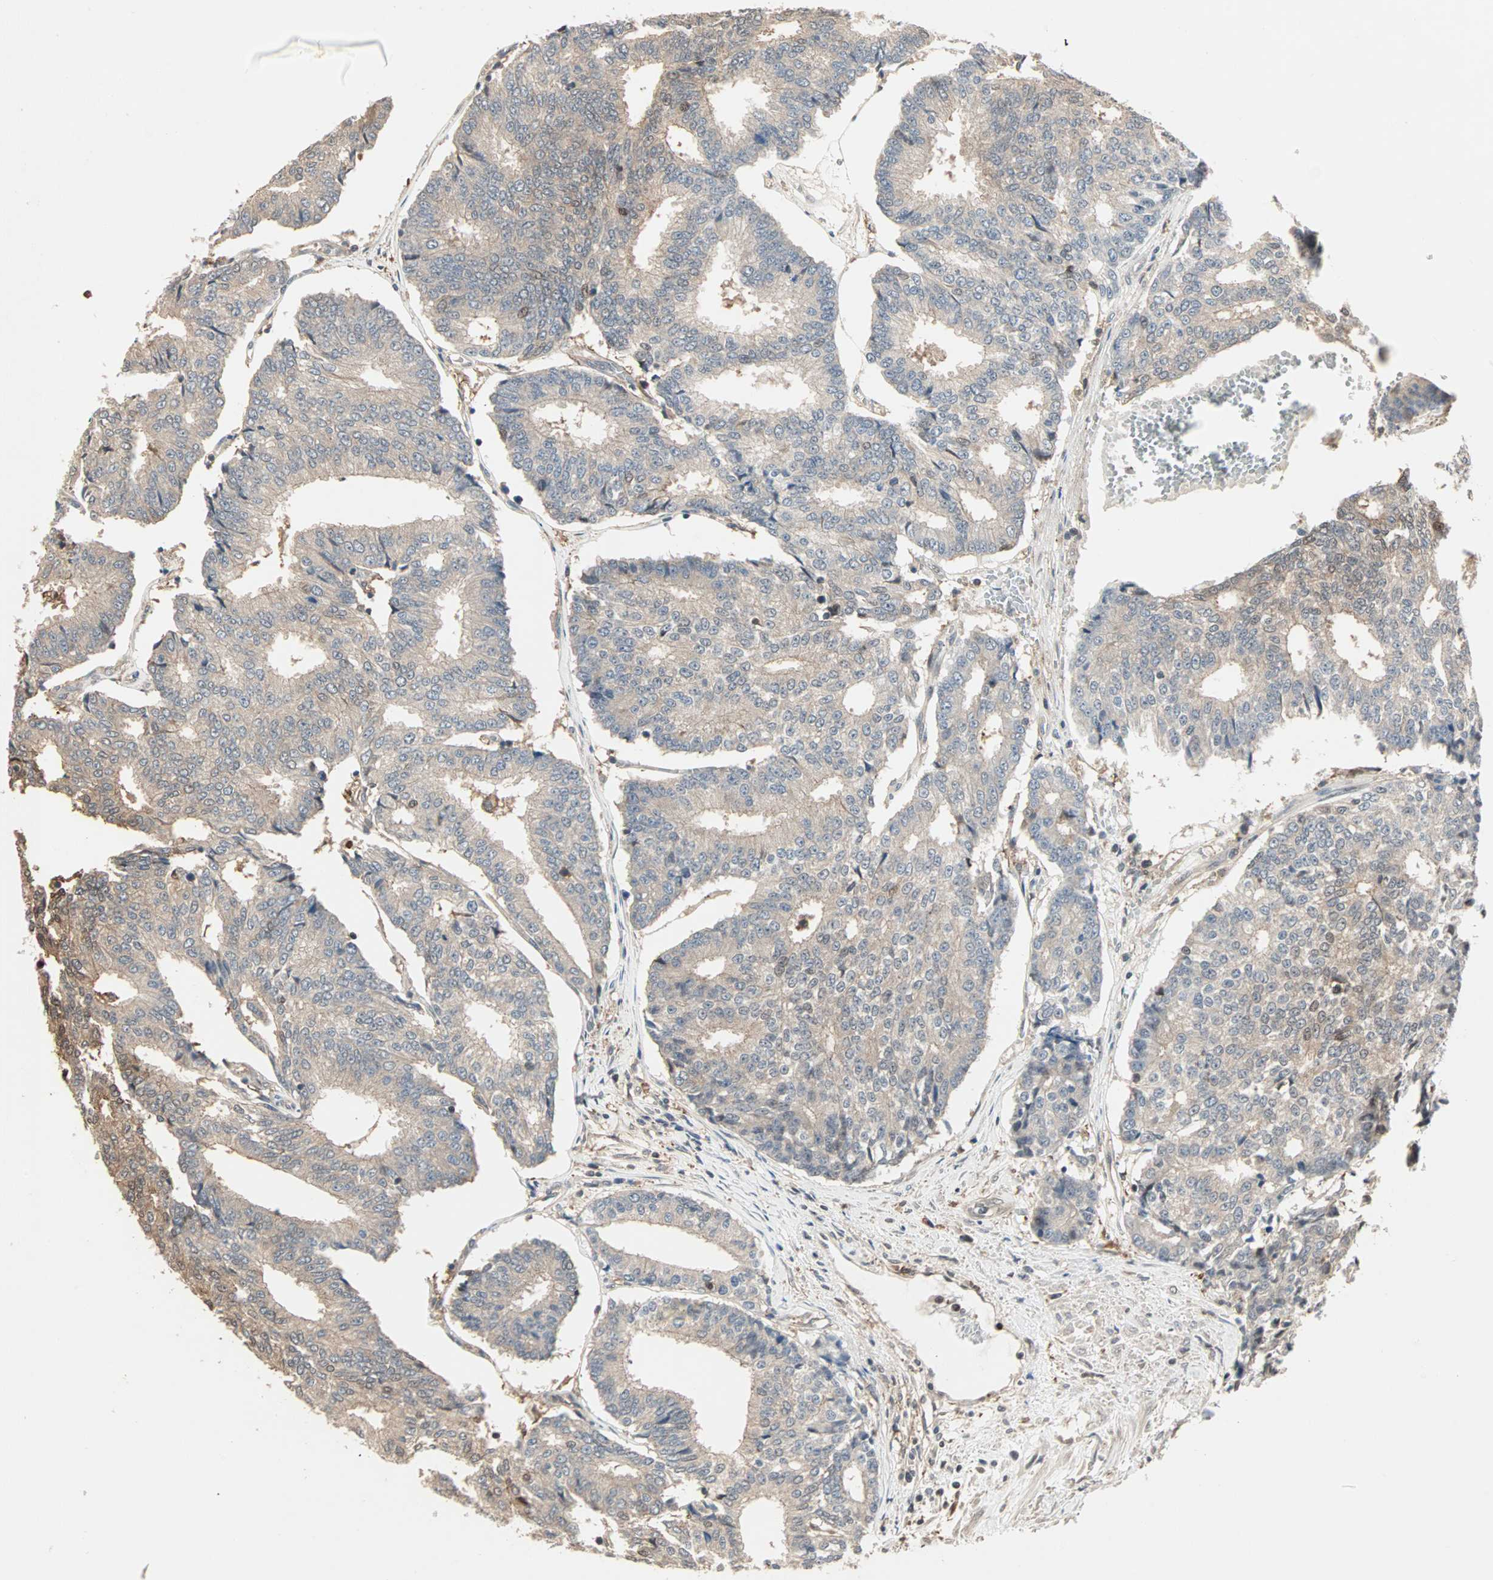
{"staining": {"intensity": "weak", "quantity": ">75%", "location": "cytoplasmic/membranous"}, "tissue": "prostate cancer", "cell_type": "Tumor cells", "image_type": "cancer", "snomed": [{"axis": "morphology", "description": "Adenocarcinoma, High grade"}, {"axis": "topography", "description": "Prostate"}], "caption": "IHC staining of prostate cancer (adenocarcinoma (high-grade)), which exhibits low levels of weak cytoplasmic/membranous expression in about >75% of tumor cells indicating weak cytoplasmic/membranous protein positivity. The staining was performed using DAB (brown) for protein detection and nuclei were counterstained in hematoxylin (blue).", "gene": "DRG2", "patient": {"sex": "male", "age": 55}}